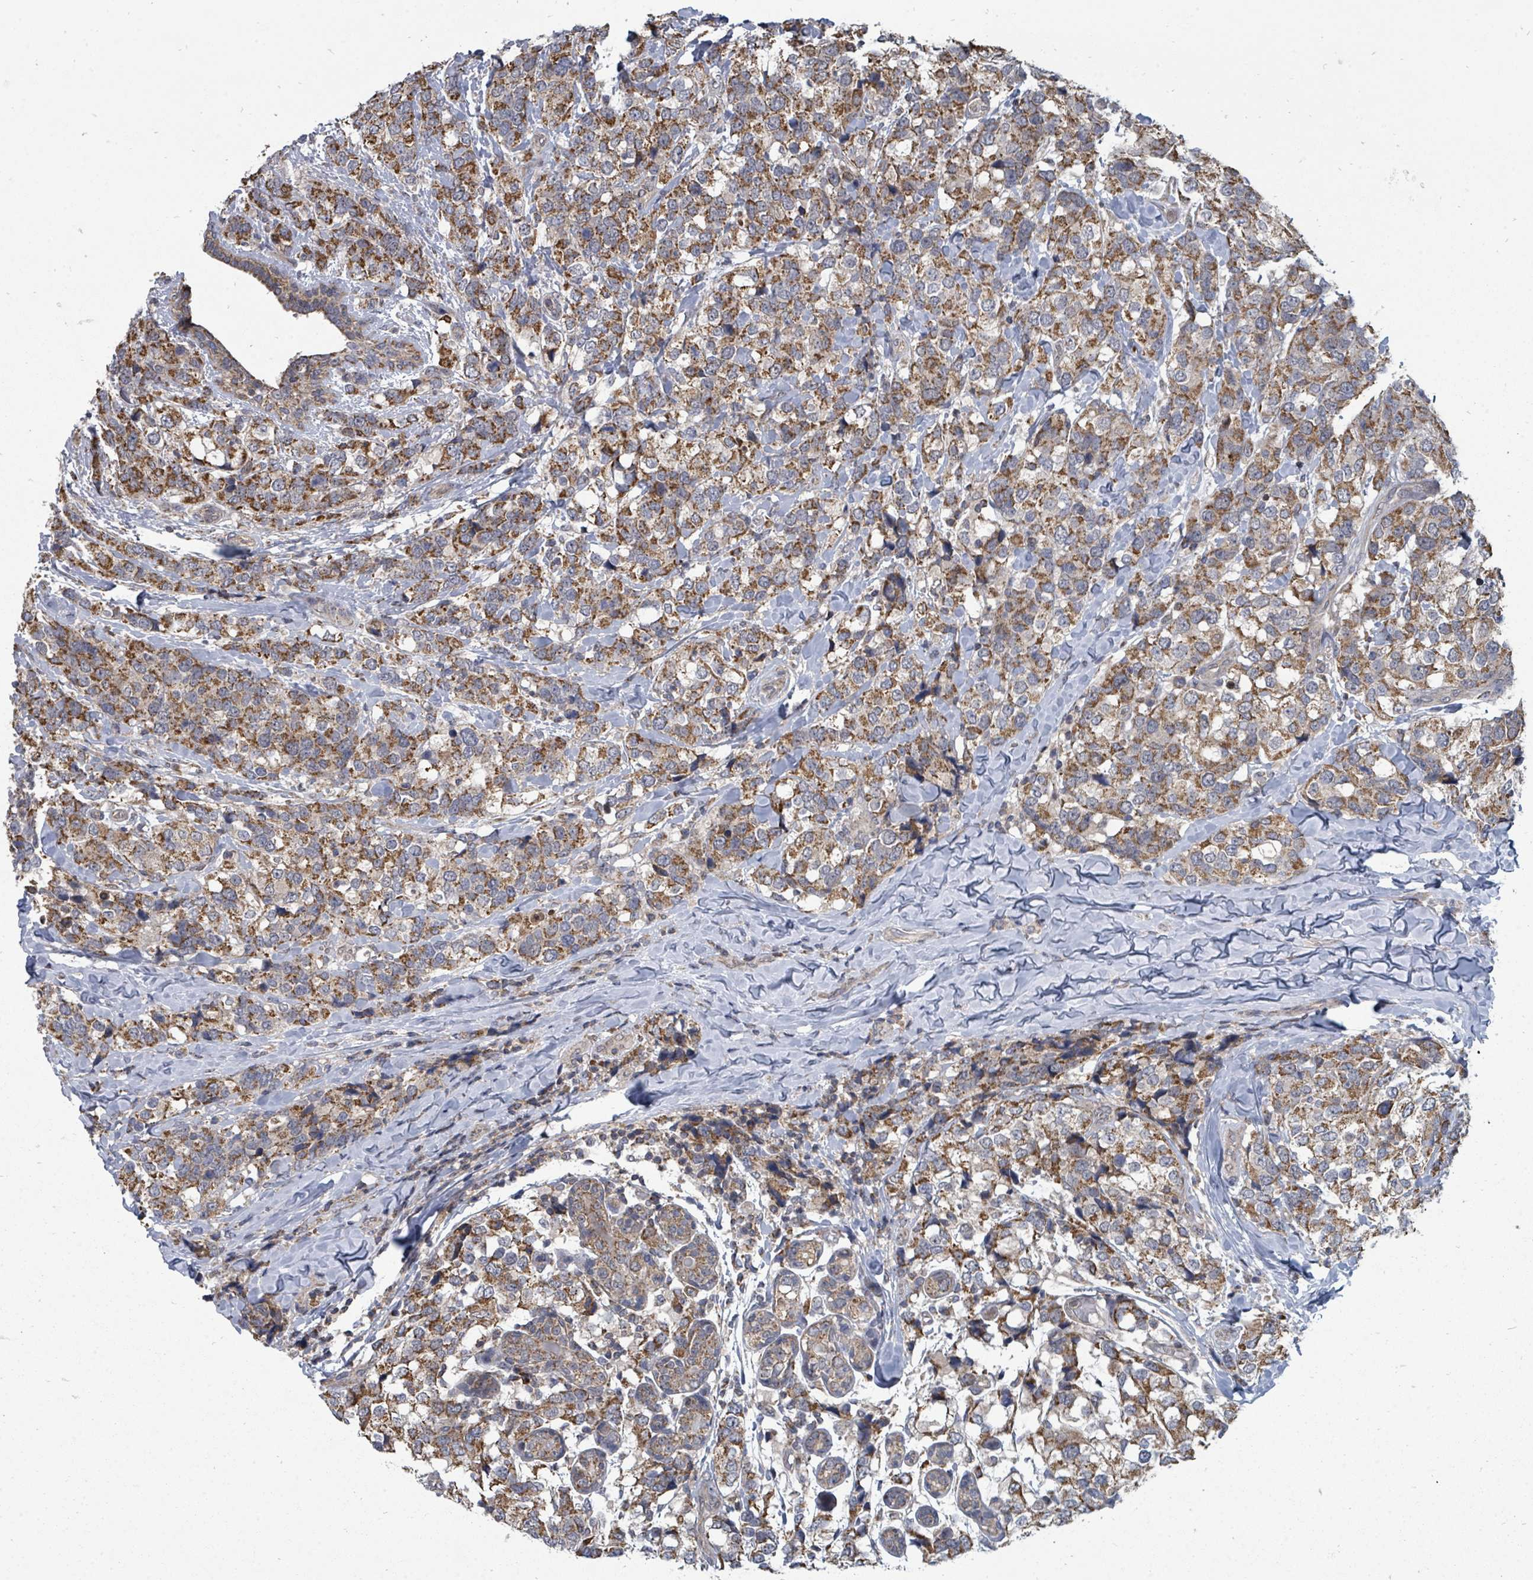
{"staining": {"intensity": "moderate", "quantity": ">75%", "location": "cytoplasmic/membranous"}, "tissue": "breast cancer", "cell_type": "Tumor cells", "image_type": "cancer", "snomed": [{"axis": "morphology", "description": "Lobular carcinoma"}, {"axis": "topography", "description": "Breast"}], "caption": "Breast lobular carcinoma stained with IHC displays moderate cytoplasmic/membranous expression in about >75% of tumor cells.", "gene": "MAGOHB", "patient": {"sex": "female", "age": 59}}